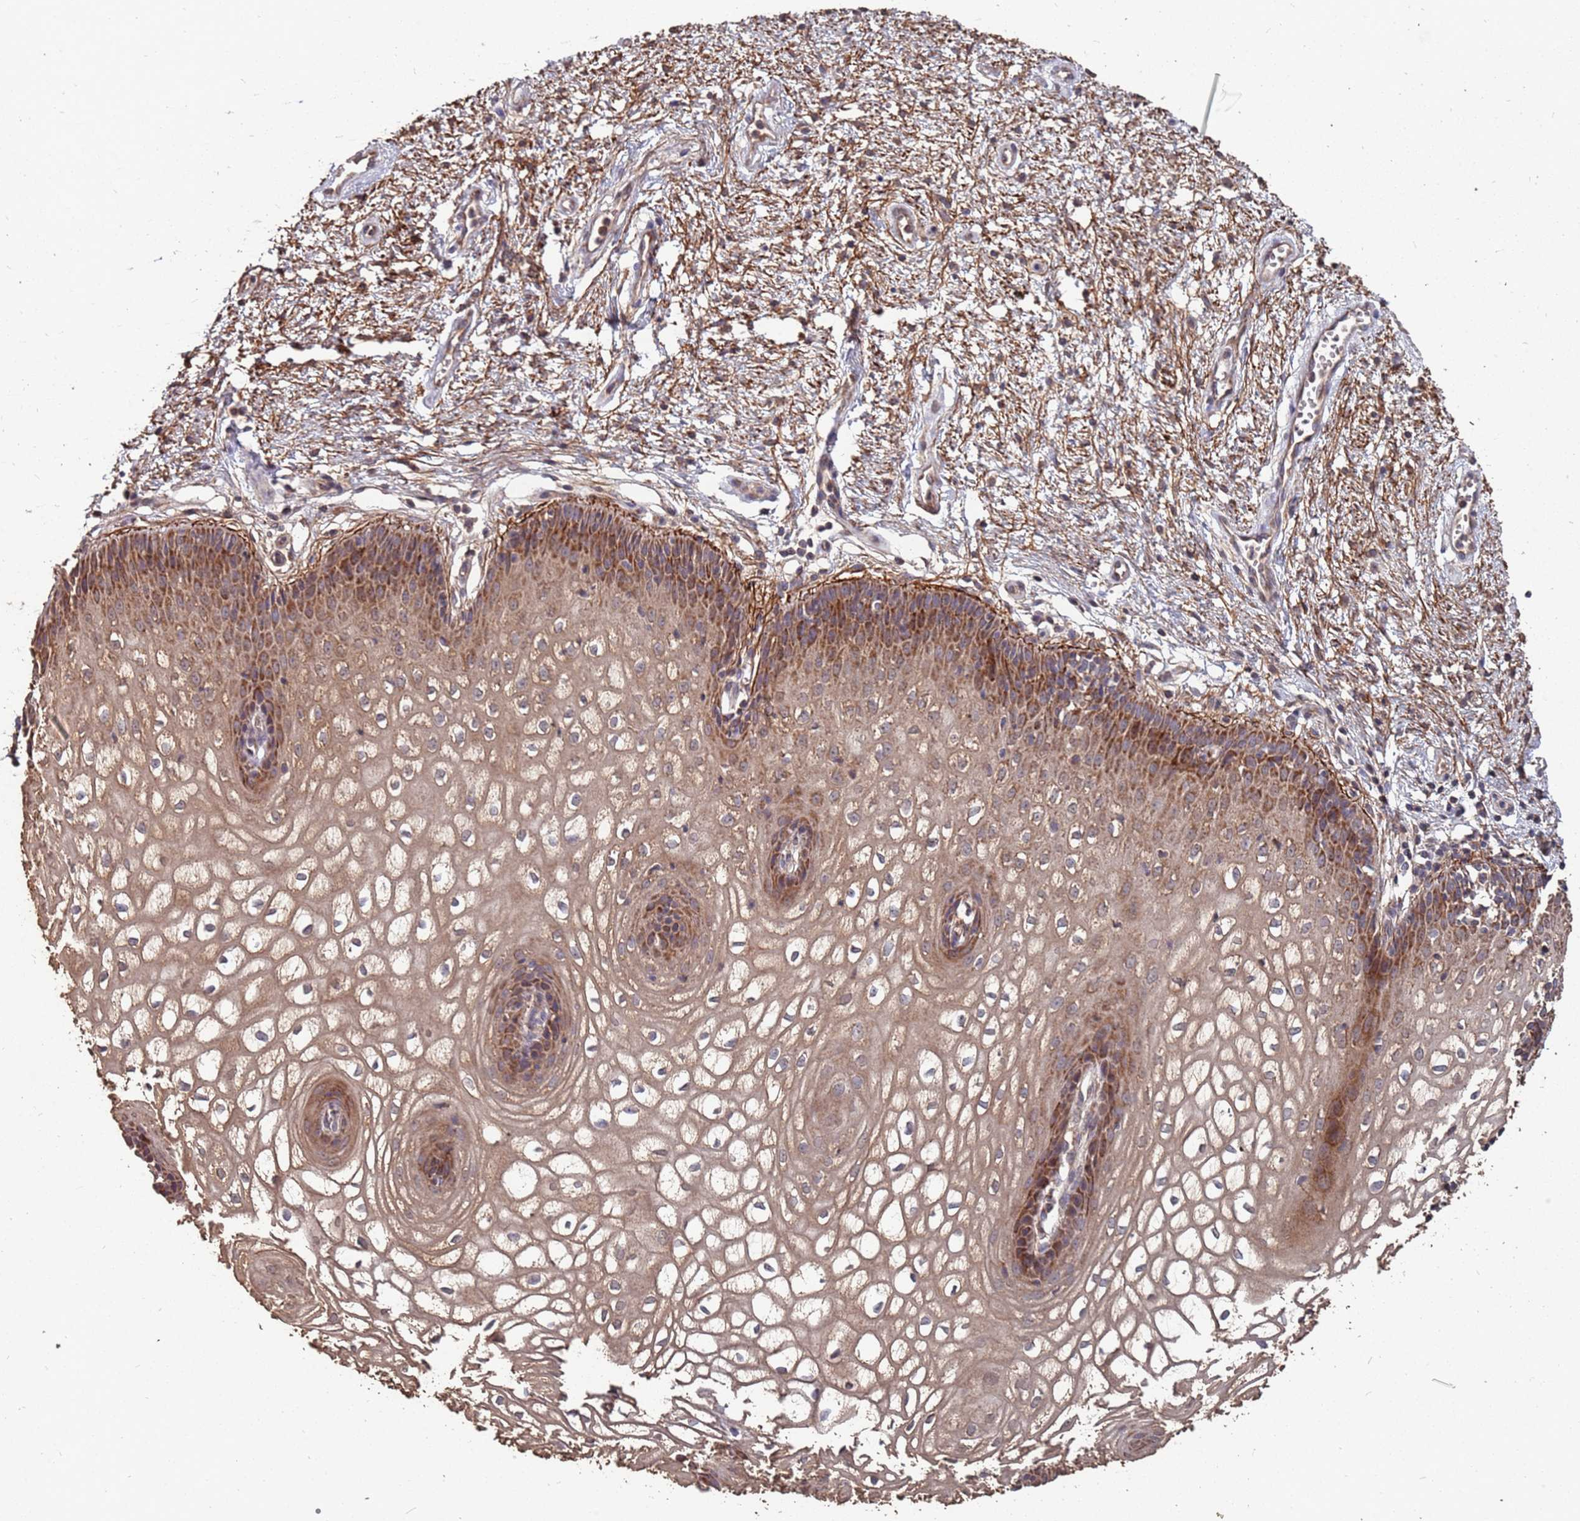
{"staining": {"intensity": "moderate", "quantity": "25%-75%", "location": "cytoplasmic/membranous"}, "tissue": "vagina", "cell_type": "Squamous epithelial cells", "image_type": "normal", "snomed": [{"axis": "morphology", "description": "Normal tissue, NOS"}, {"axis": "topography", "description": "Vagina"}], "caption": "Immunohistochemistry (IHC) micrograph of normal human vagina stained for a protein (brown), which reveals medium levels of moderate cytoplasmic/membranous expression in approximately 25%-75% of squamous epithelial cells.", "gene": "PRORP", "patient": {"sex": "female", "age": 34}}